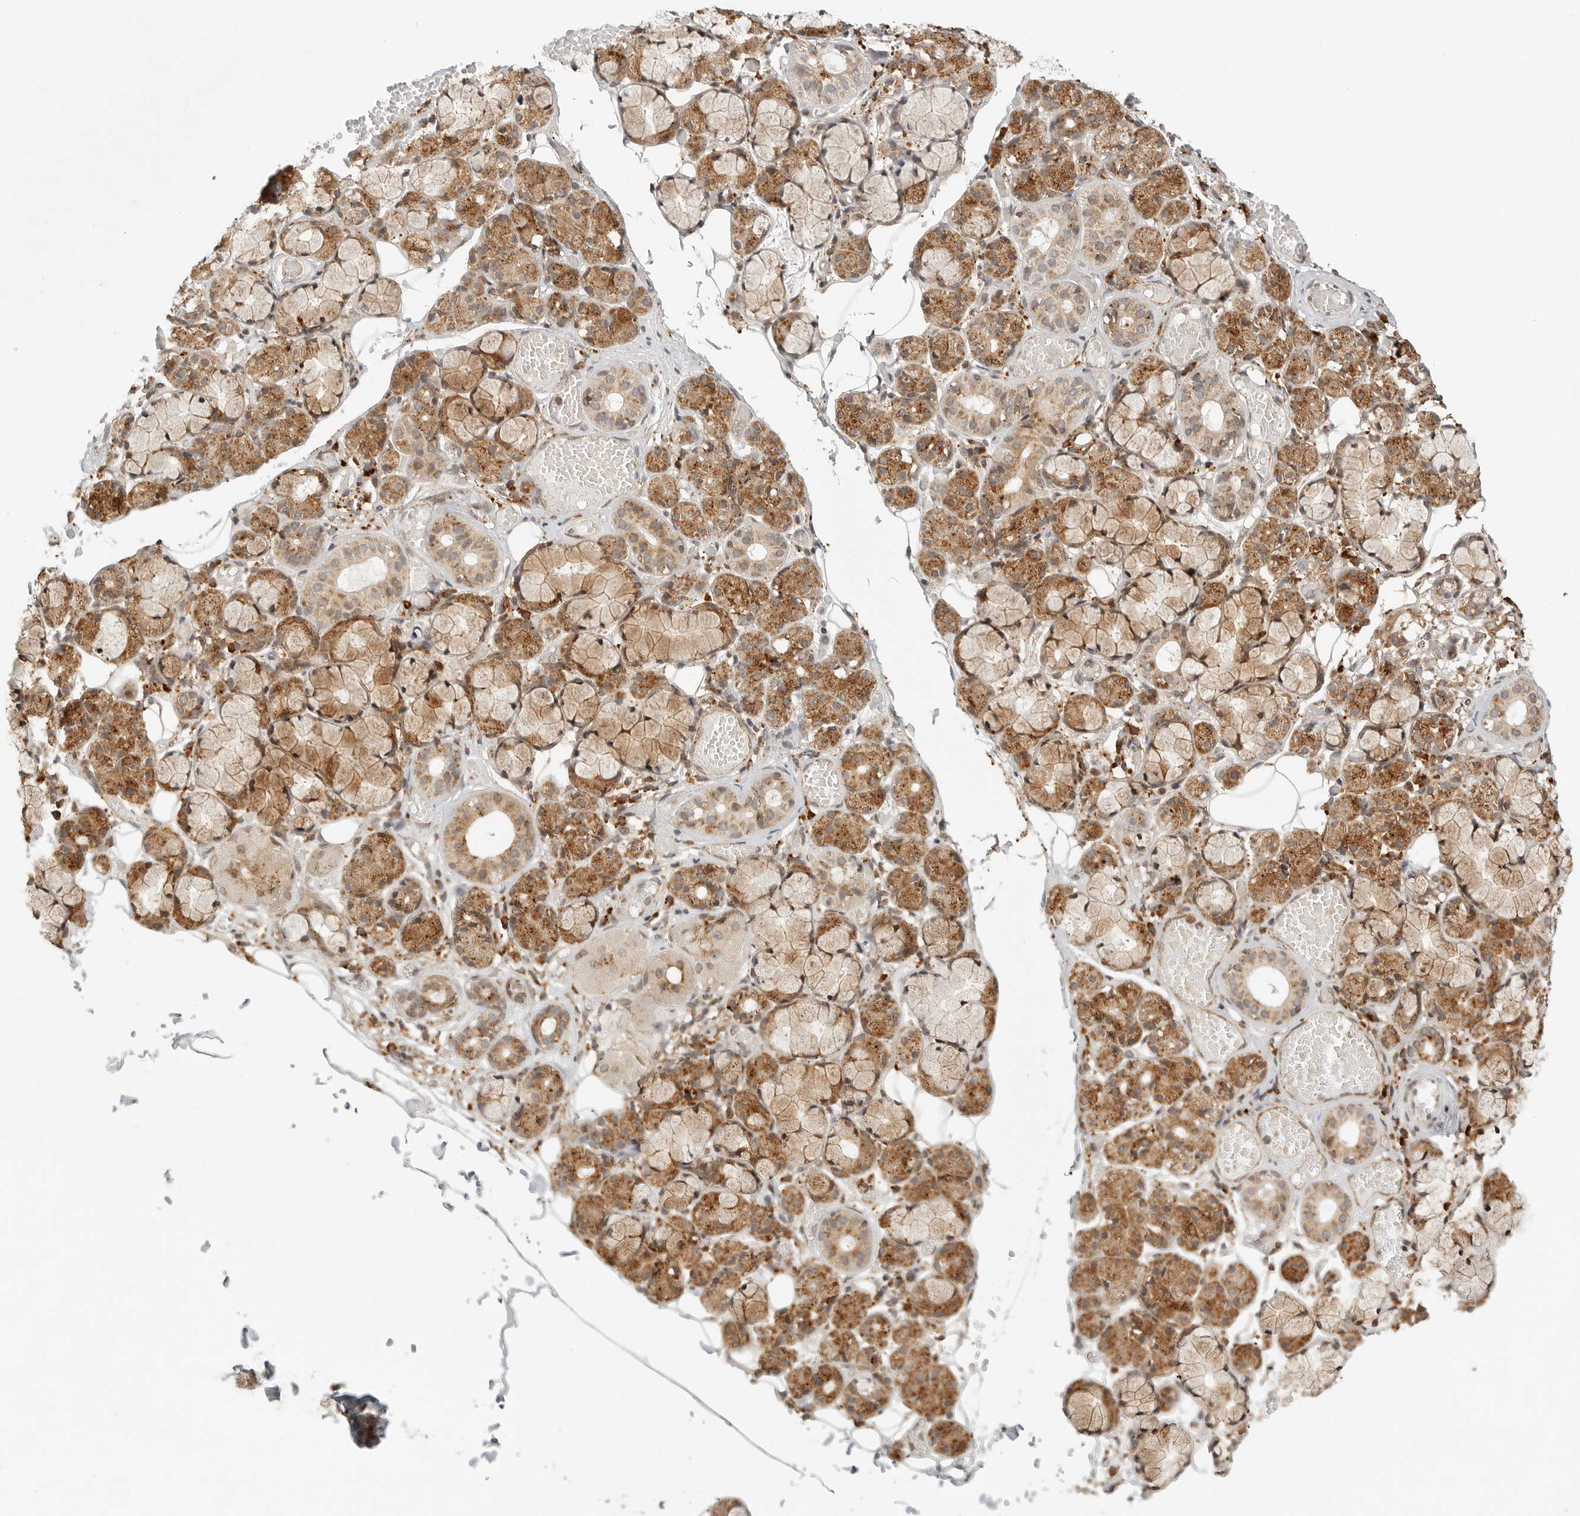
{"staining": {"intensity": "moderate", "quantity": ">75%", "location": "cytoplasmic/membranous"}, "tissue": "salivary gland", "cell_type": "Glandular cells", "image_type": "normal", "snomed": [{"axis": "morphology", "description": "Normal tissue, NOS"}, {"axis": "topography", "description": "Salivary gland"}], "caption": "A medium amount of moderate cytoplasmic/membranous staining is present in about >75% of glandular cells in benign salivary gland.", "gene": "IDUA", "patient": {"sex": "male", "age": 63}}